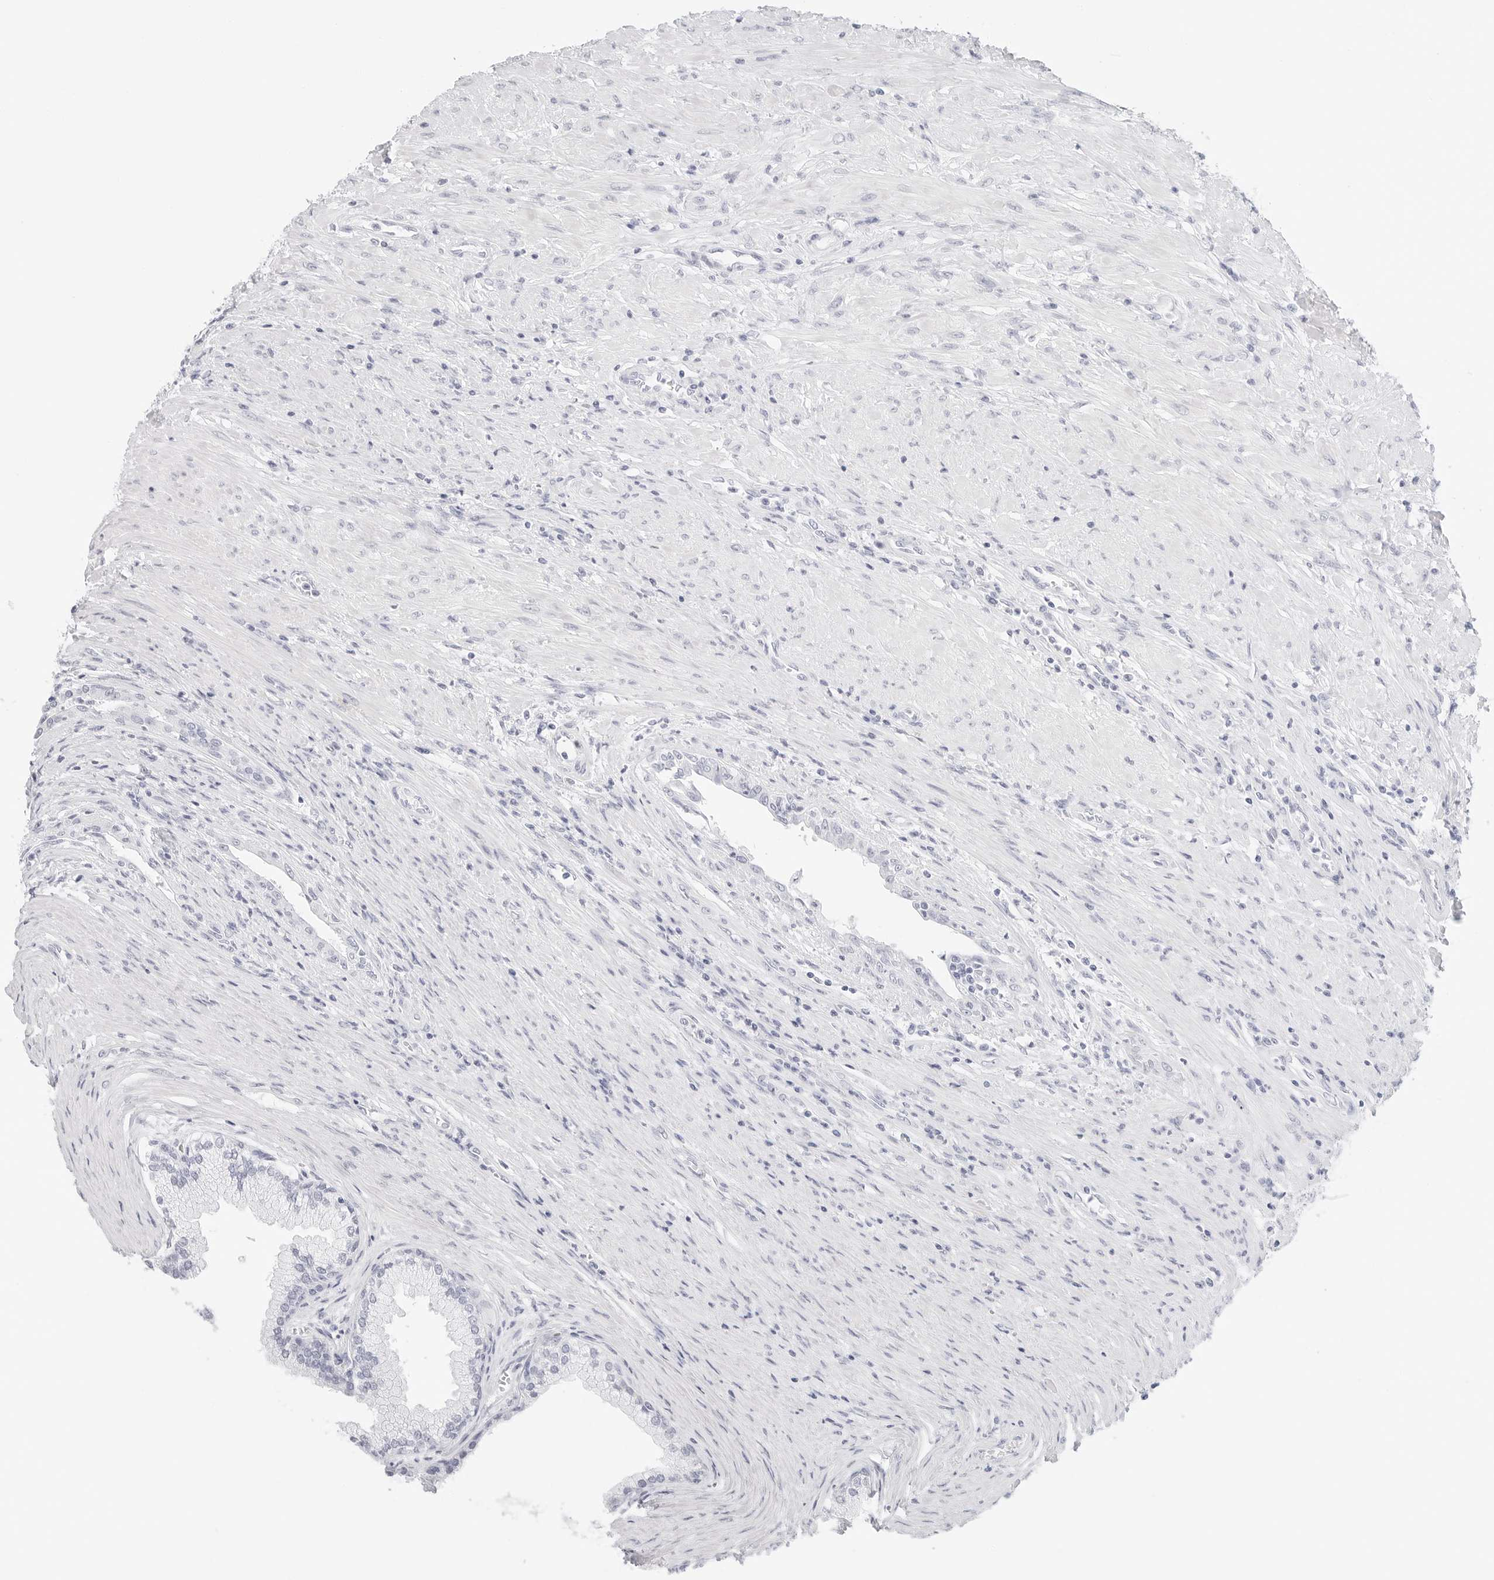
{"staining": {"intensity": "negative", "quantity": "none", "location": "none"}, "tissue": "prostate cancer", "cell_type": "Tumor cells", "image_type": "cancer", "snomed": [{"axis": "morphology", "description": "Normal tissue, NOS"}, {"axis": "morphology", "description": "Adenocarcinoma, Low grade"}, {"axis": "topography", "description": "Prostate"}, {"axis": "topography", "description": "Peripheral nerve tissue"}], "caption": "IHC photomicrograph of neoplastic tissue: human low-grade adenocarcinoma (prostate) stained with DAB (3,3'-diaminobenzidine) exhibits no significant protein expression in tumor cells.", "gene": "TFF2", "patient": {"sex": "male", "age": 71}}